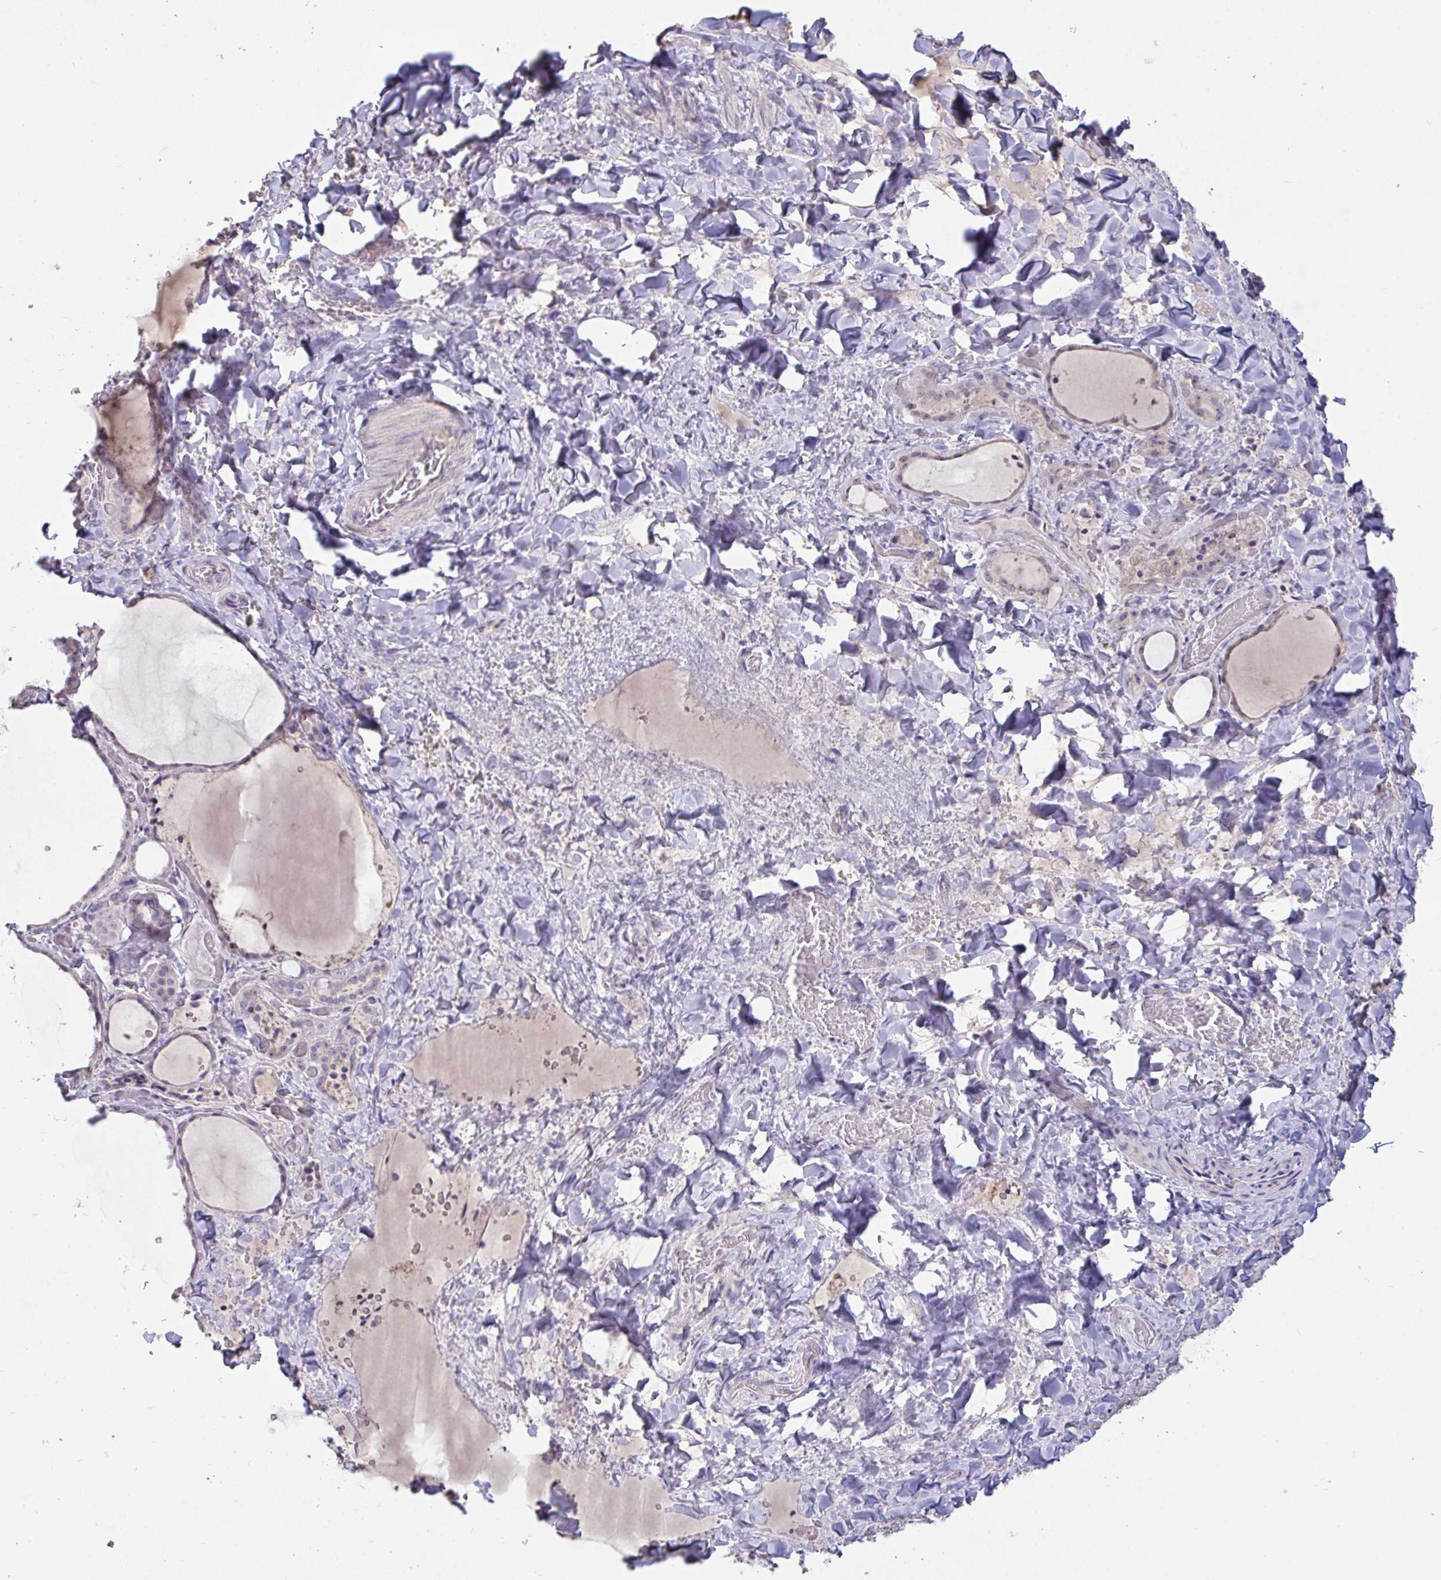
{"staining": {"intensity": "weak", "quantity": "<25%", "location": "nuclear"}, "tissue": "thyroid gland", "cell_type": "Glandular cells", "image_type": "normal", "snomed": [{"axis": "morphology", "description": "Normal tissue, NOS"}, {"axis": "topography", "description": "Thyroid gland"}], "caption": "IHC histopathology image of unremarkable human thyroid gland stained for a protein (brown), which displays no expression in glandular cells.", "gene": "MYC", "patient": {"sex": "female", "age": 36}}